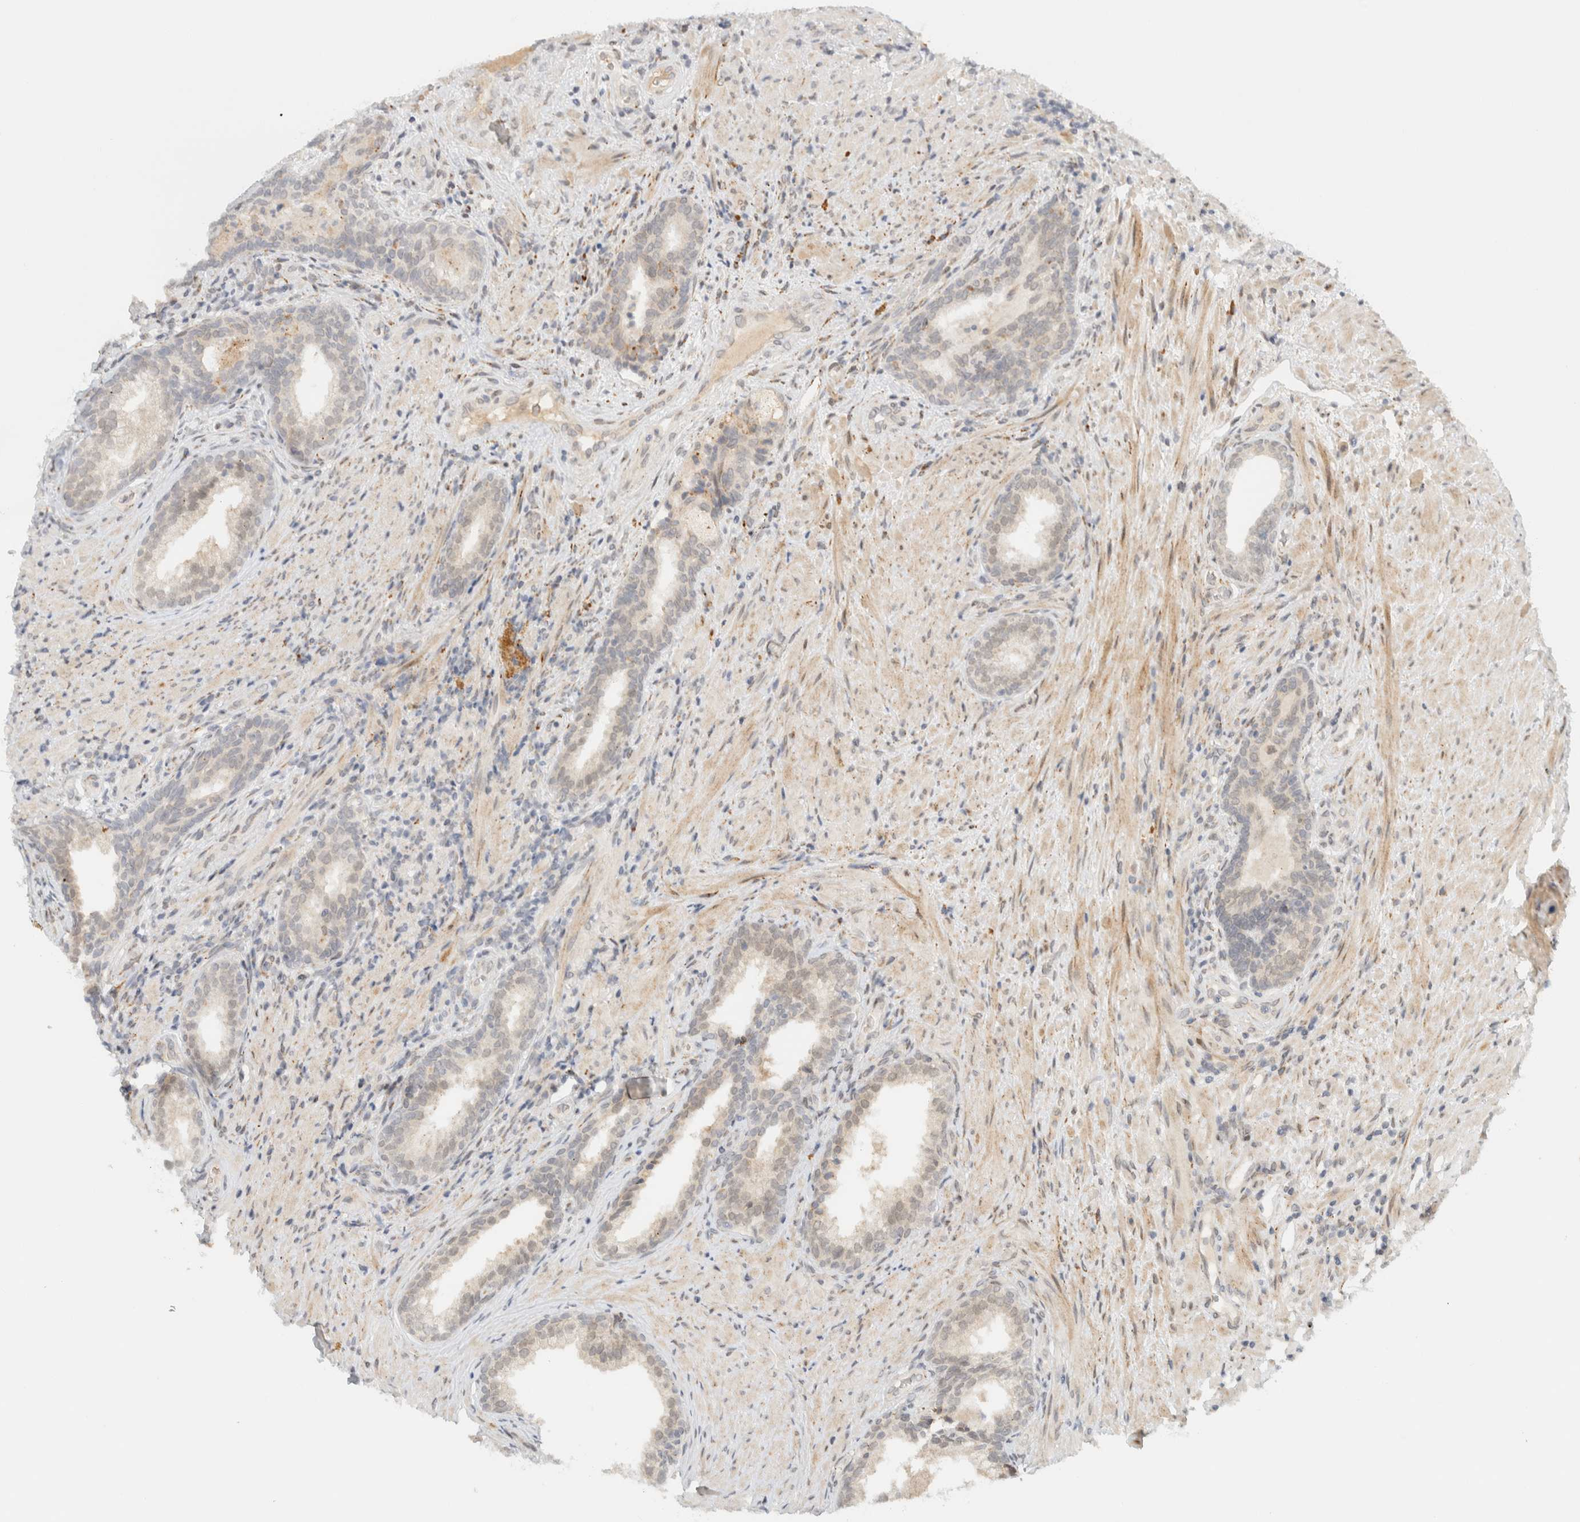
{"staining": {"intensity": "weak", "quantity": "25%-75%", "location": "cytoplasmic/membranous,nuclear"}, "tissue": "prostate", "cell_type": "Glandular cells", "image_type": "normal", "snomed": [{"axis": "morphology", "description": "Normal tissue, NOS"}, {"axis": "topography", "description": "Prostate"}], "caption": "IHC image of unremarkable prostate stained for a protein (brown), which demonstrates low levels of weak cytoplasmic/membranous,nuclear expression in approximately 25%-75% of glandular cells.", "gene": "ITPRID1", "patient": {"sex": "male", "age": 76}}